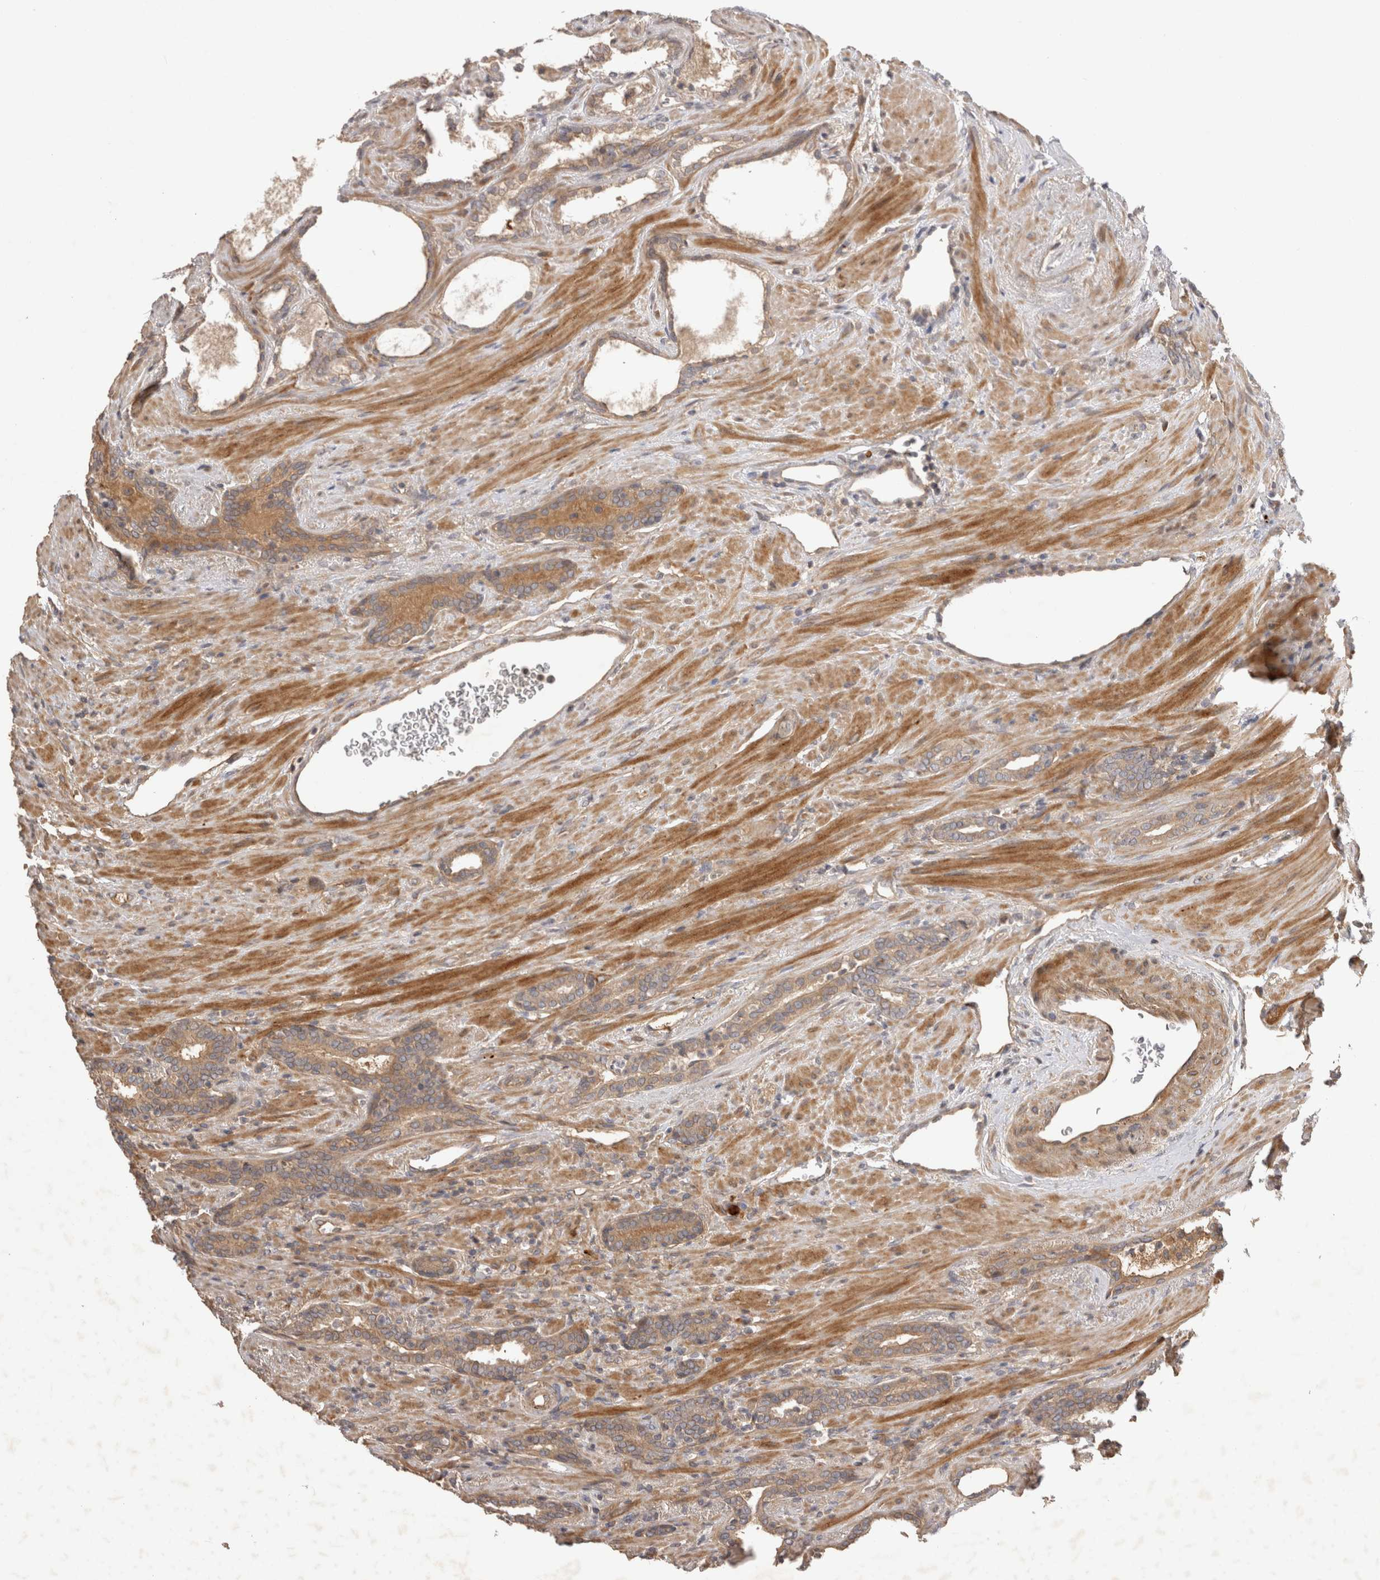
{"staining": {"intensity": "weak", "quantity": ">75%", "location": "cytoplasmic/membranous"}, "tissue": "prostate cancer", "cell_type": "Tumor cells", "image_type": "cancer", "snomed": [{"axis": "morphology", "description": "Adenocarcinoma, High grade"}, {"axis": "topography", "description": "Prostate"}], "caption": "DAB (3,3'-diaminobenzidine) immunohistochemical staining of human prostate cancer (high-grade adenocarcinoma) demonstrates weak cytoplasmic/membranous protein expression in about >75% of tumor cells.", "gene": "PPP1R42", "patient": {"sex": "male", "age": 71}}